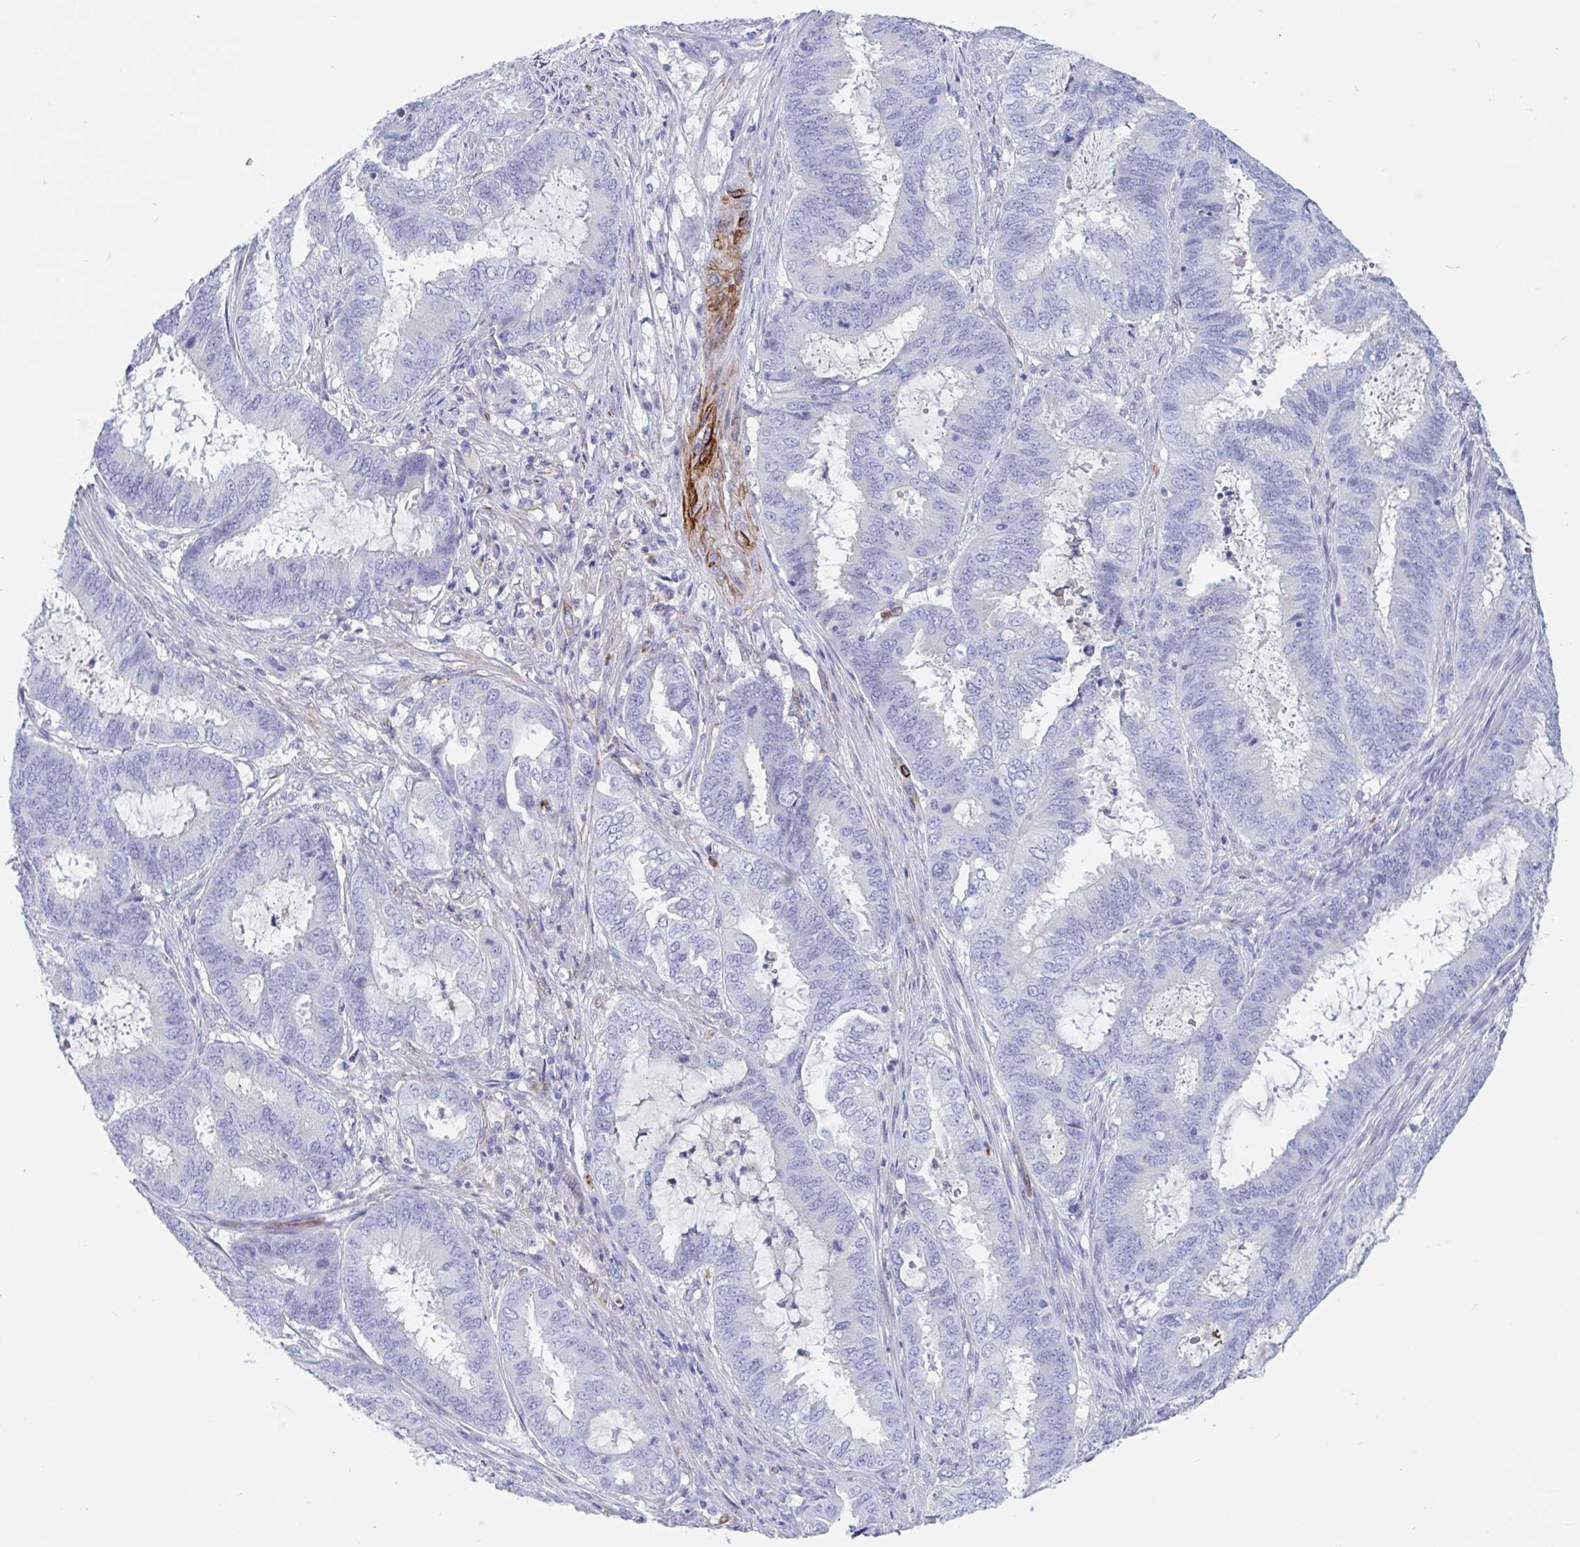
{"staining": {"intensity": "negative", "quantity": "none", "location": "none"}, "tissue": "endometrial cancer", "cell_type": "Tumor cells", "image_type": "cancer", "snomed": [{"axis": "morphology", "description": "Adenocarcinoma, NOS"}, {"axis": "topography", "description": "Endometrium"}], "caption": "A photomicrograph of endometrial adenocarcinoma stained for a protein demonstrates no brown staining in tumor cells.", "gene": "ZNHIT2", "patient": {"sex": "female", "age": 51}}